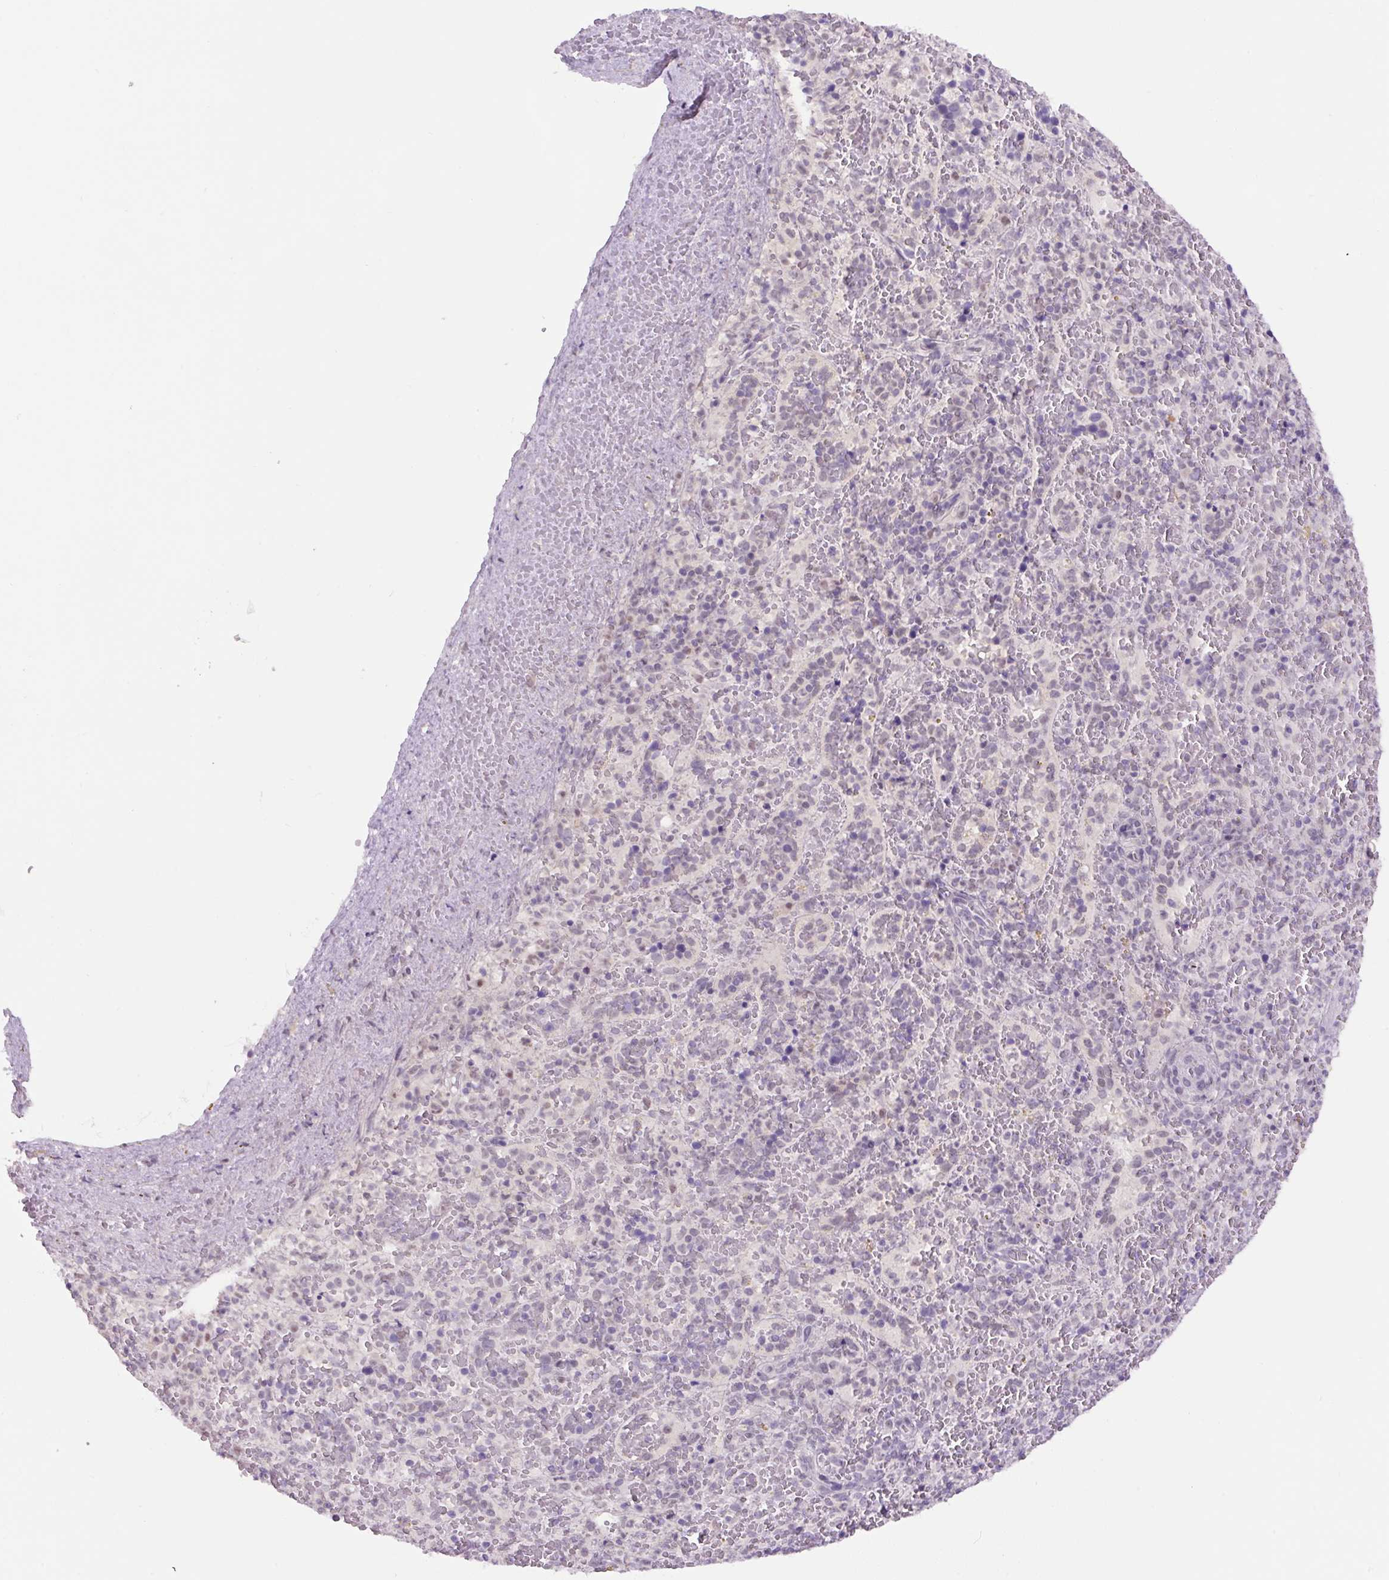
{"staining": {"intensity": "negative", "quantity": "none", "location": "none"}, "tissue": "spleen", "cell_type": "Cells in red pulp", "image_type": "normal", "snomed": [{"axis": "morphology", "description": "Normal tissue, NOS"}, {"axis": "topography", "description": "Spleen"}], "caption": "Cells in red pulp show no significant protein positivity in normal spleen. (Immunohistochemistry, brightfield microscopy, high magnification).", "gene": "RYBP", "patient": {"sex": "female", "age": 50}}